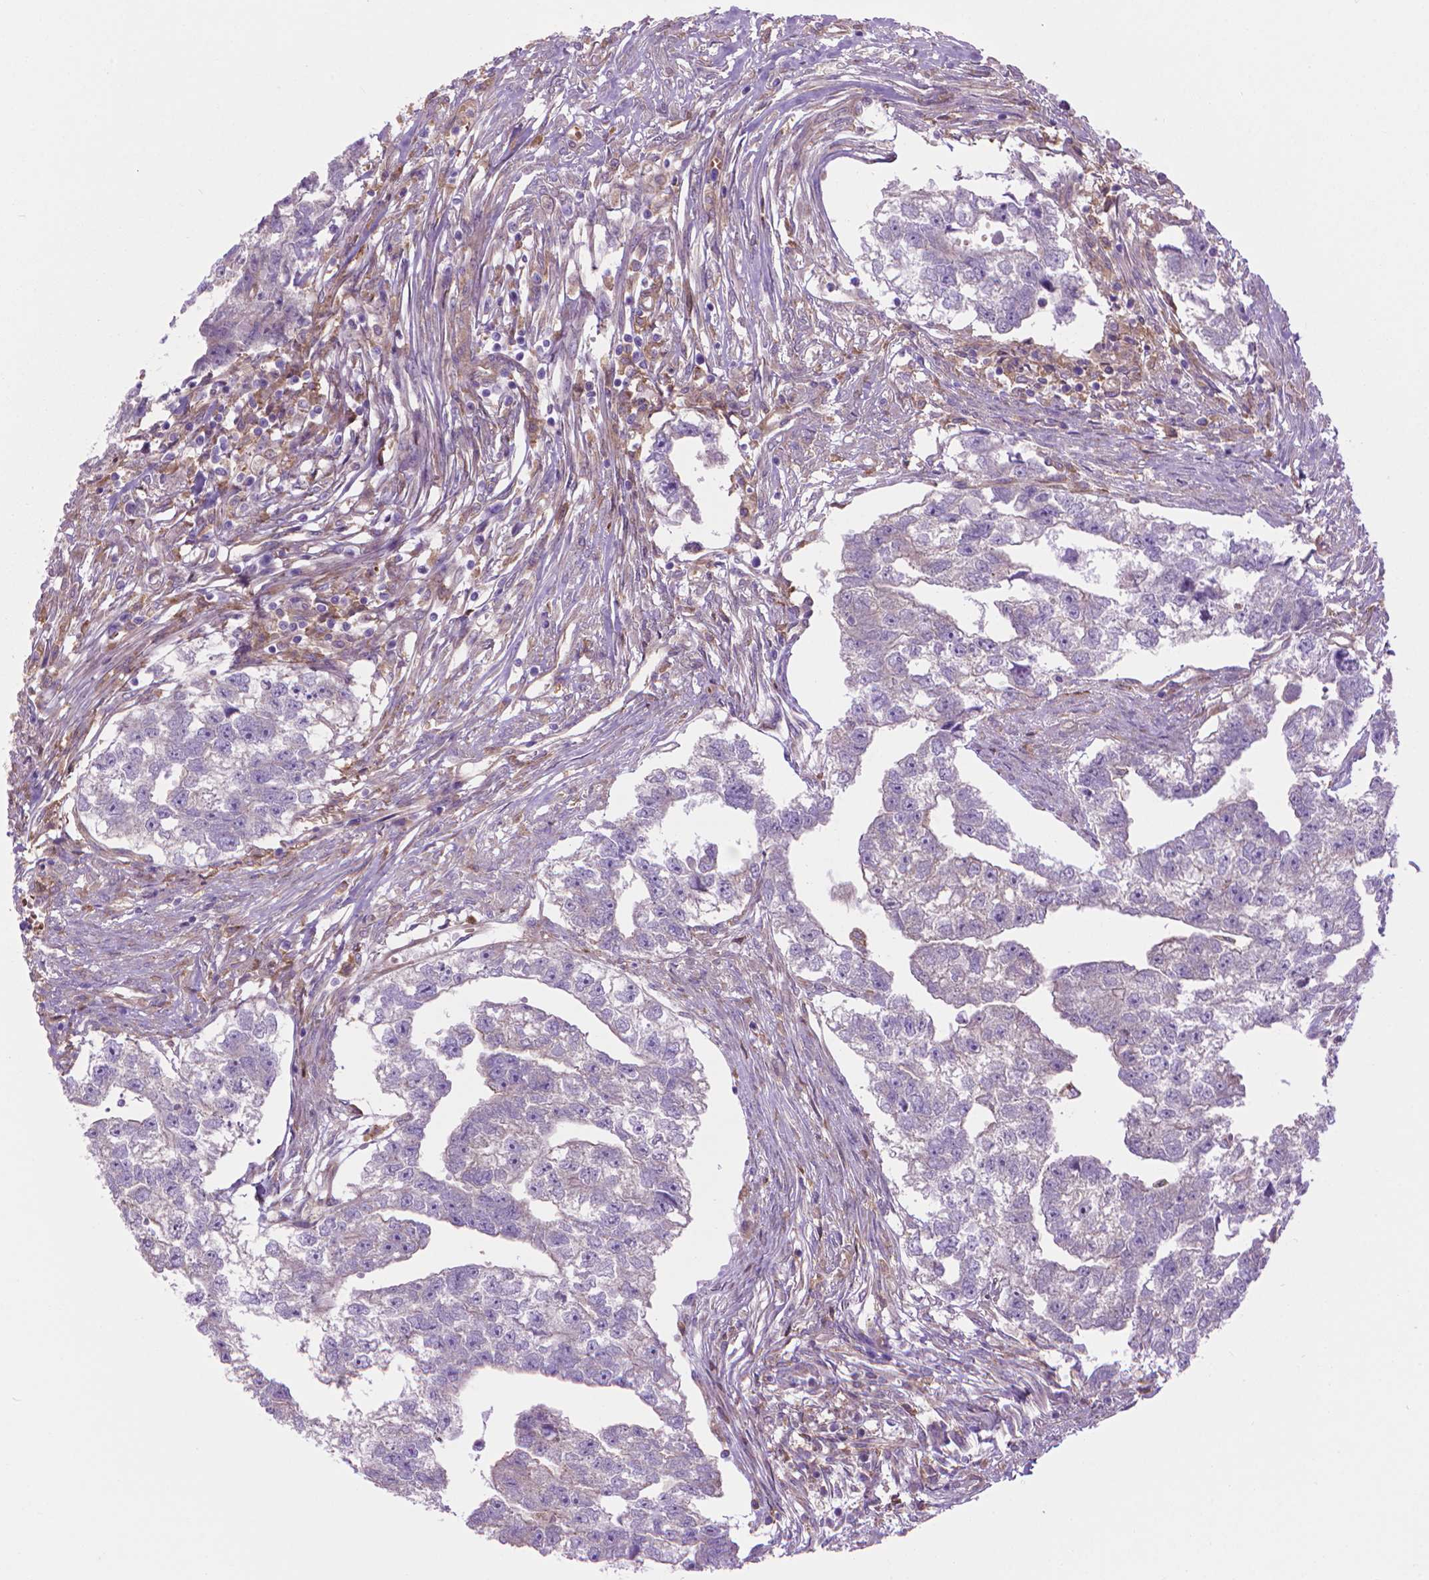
{"staining": {"intensity": "negative", "quantity": "none", "location": "none"}, "tissue": "testis cancer", "cell_type": "Tumor cells", "image_type": "cancer", "snomed": [{"axis": "morphology", "description": "Carcinoma, Embryonal, NOS"}, {"axis": "morphology", "description": "Teratoma, malignant, NOS"}, {"axis": "topography", "description": "Testis"}], "caption": "DAB immunohistochemical staining of human malignant teratoma (testis) demonstrates no significant positivity in tumor cells.", "gene": "CORO1B", "patient": {"sex": "male", "age": 44}}